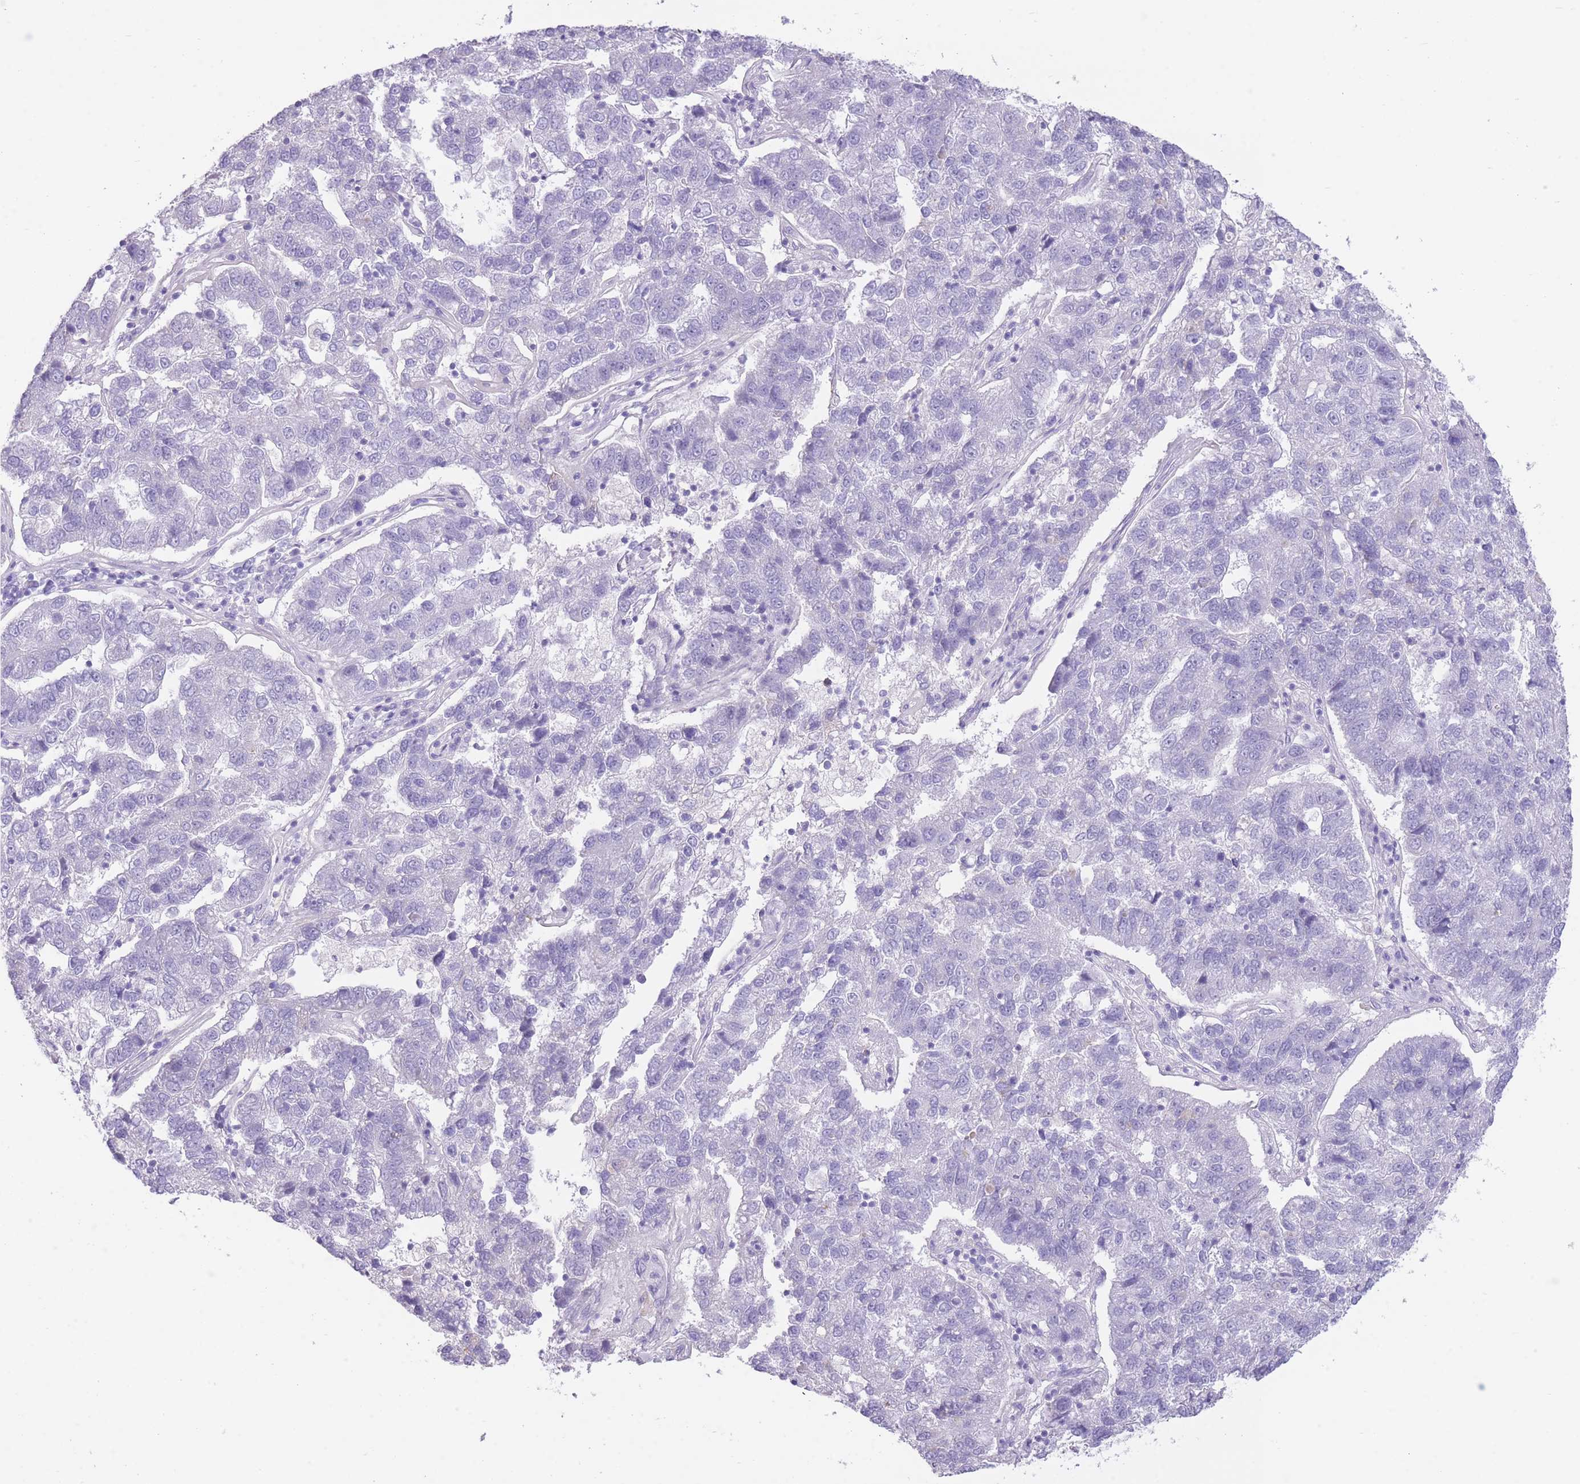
{"staining": {"intensity": "negative", "quantity": "none", "location": "none"}, "tissue": "pancreatic cancer", "cell_type": "Tumor cells", "image_type": "cancer", "snomed": [{"axis": "morphology", "description": "Adenocarcinoma, NOS"}, {"axis": "topography", "description": "Pancreas"}], "caption": "DAB immunohistochemical staining of adenocarcinoma (pancreatic) shows no significant positivity in tumor cells.", "gene": "WDR70", "patient": {"sex": "female", "age": 61}}